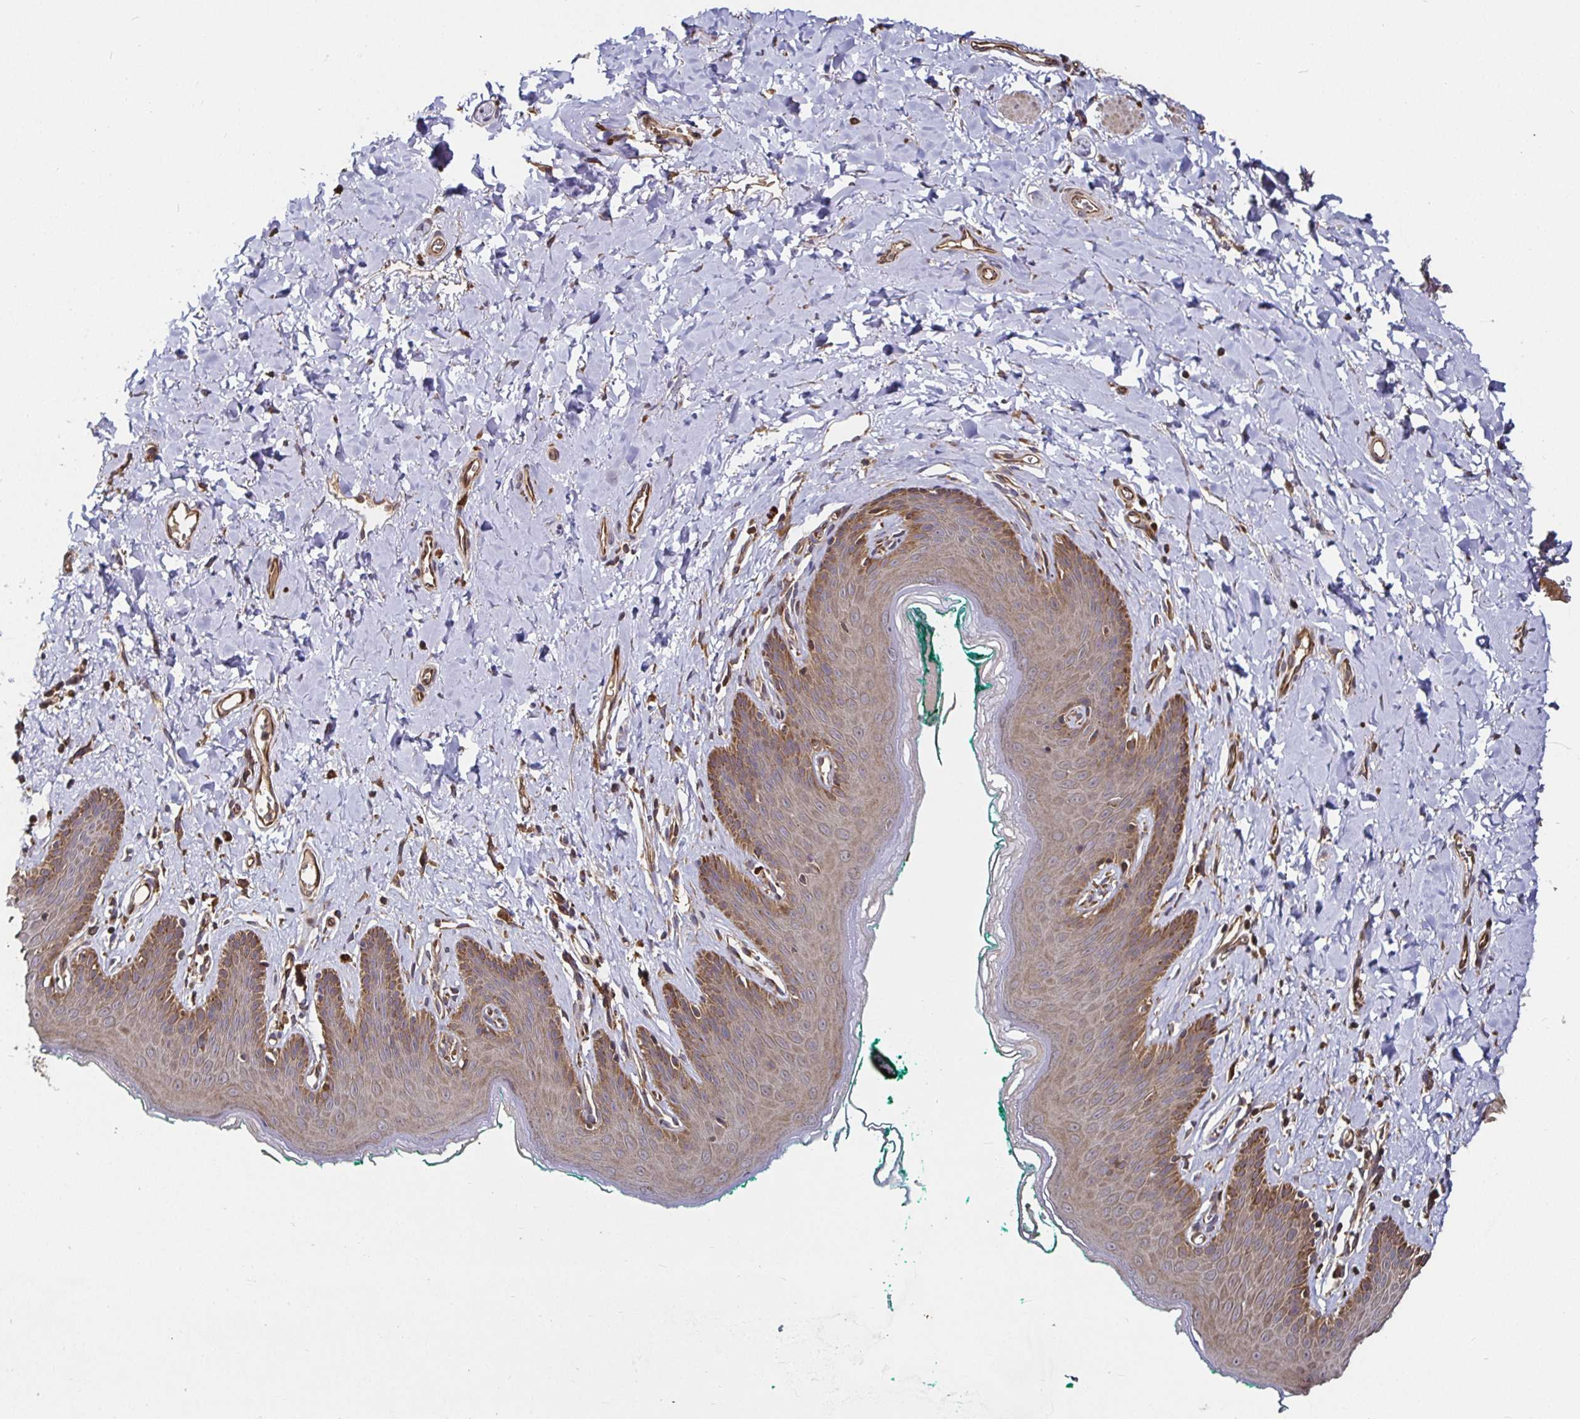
{"staining": {"intensity": "moderate", "quantity": "25%-75%", "location": "cytoplasmic/membranous"}, "tissue": "skin", "cell_type": "Epidermal cells", "image_type": "normal", "snomed": [{"axis": "morphology", "description": "Normal tissue, NOS"}, {"axis": "topography", "description": "Vulva"}, {"axis": "topography", "description": "Peripheral nerve tissue"}], "caption": "This photomicrograph exhibits IHC staining of normal human skin, with medium moderate cytoplasmic/membranous staining in approximately 25%-75% of epidermal cells.", "gene": "MLST8", "patient": {"sex": "female", "age": 66}}